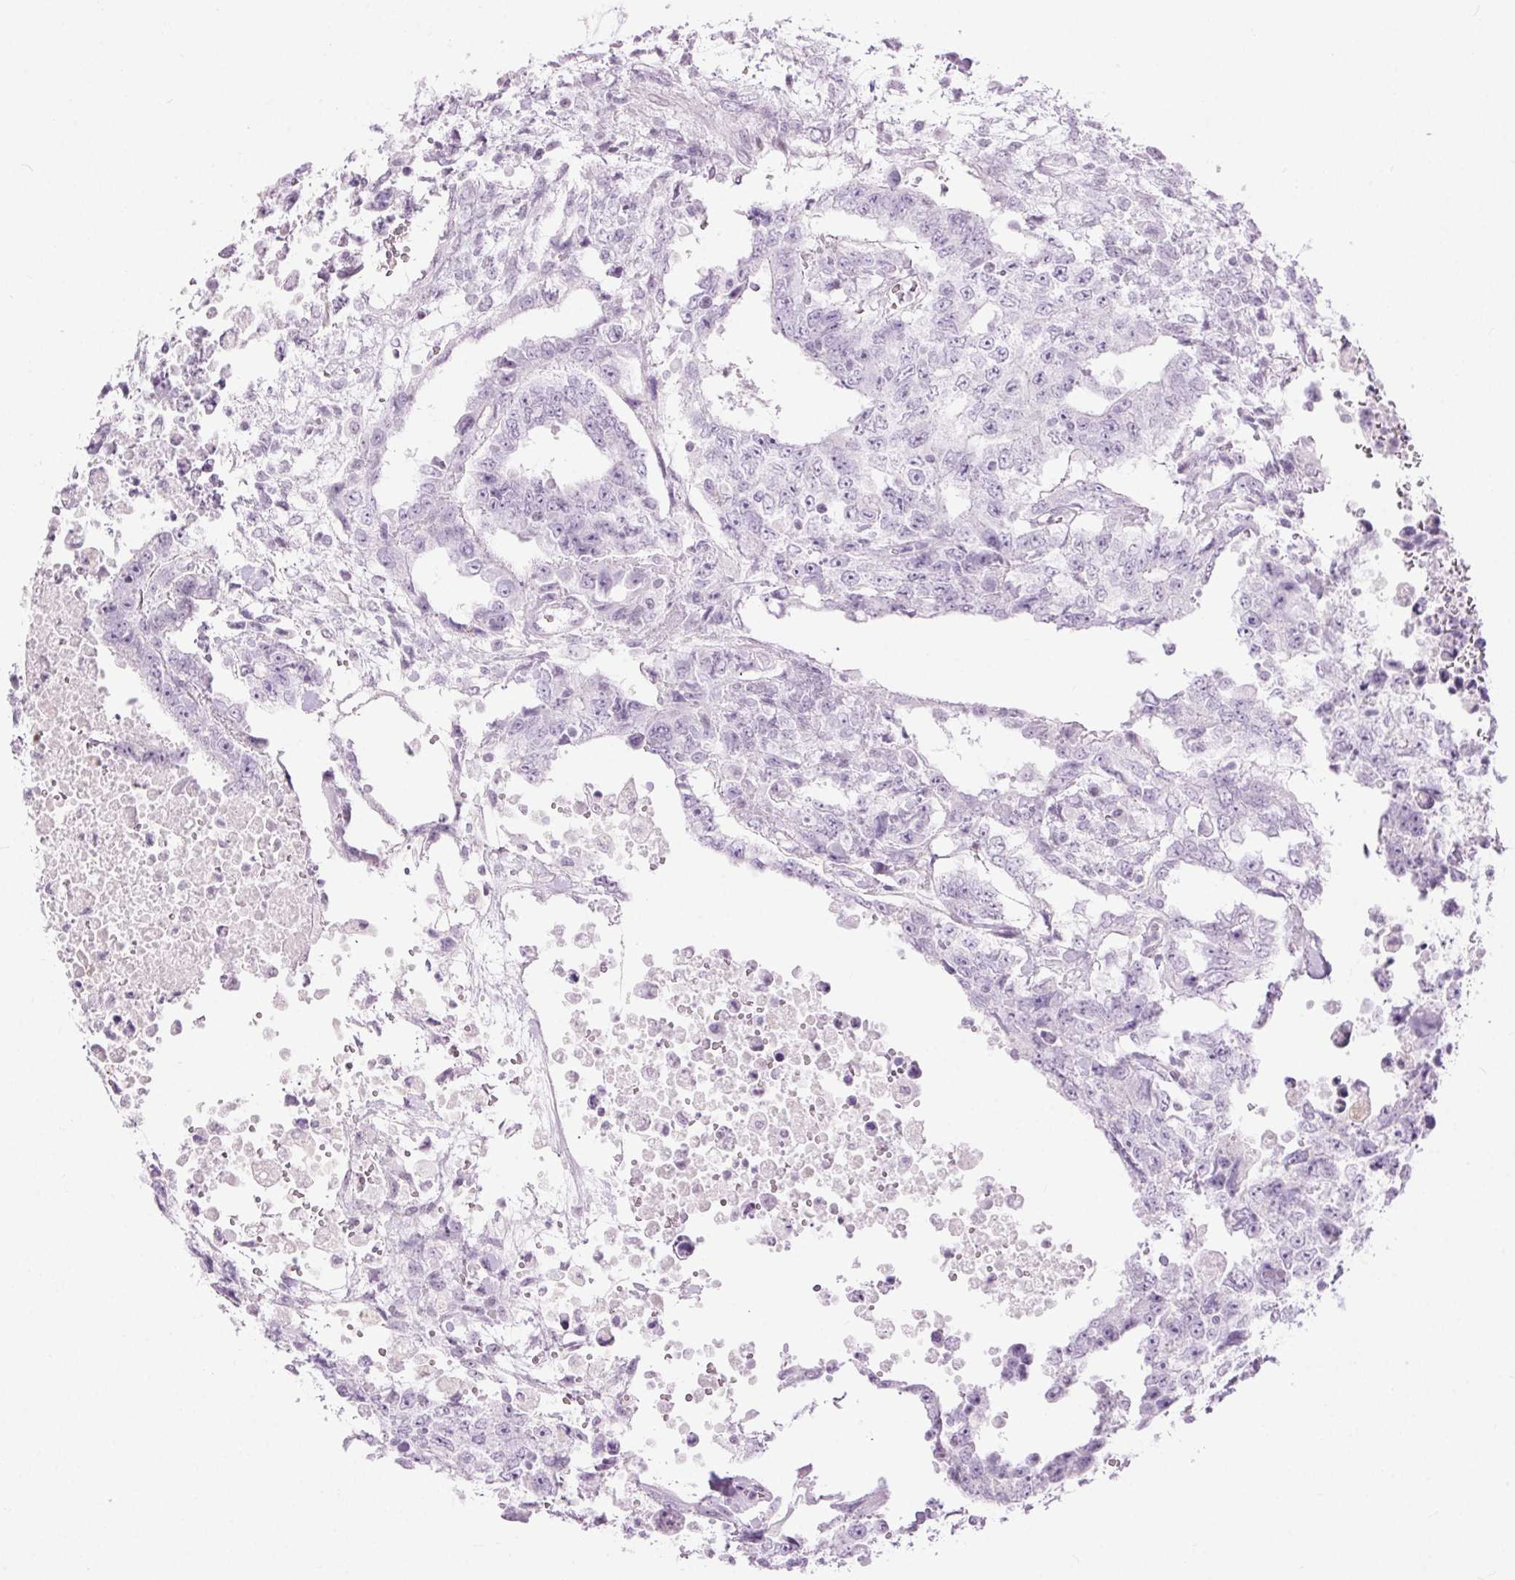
{"staining": {"intensity": "negative", "quantity": "none", "location": "none"}, "tissue": "testis cancer", "cell_type": "Tumor cells", "image_type": "cancer", "snomed": [{"axis": "morphology", "description": "Carcinoma, Embryonal, NOS"}, {"axis": "topography", "description": "Testis"}], "caption": "Embryonal carcinoma (testis) was stained to show a protein in brown. There is no significant expression in tumor cells.", "gene": "BEND2", "patient": {"sex": "male", "age": 24}}